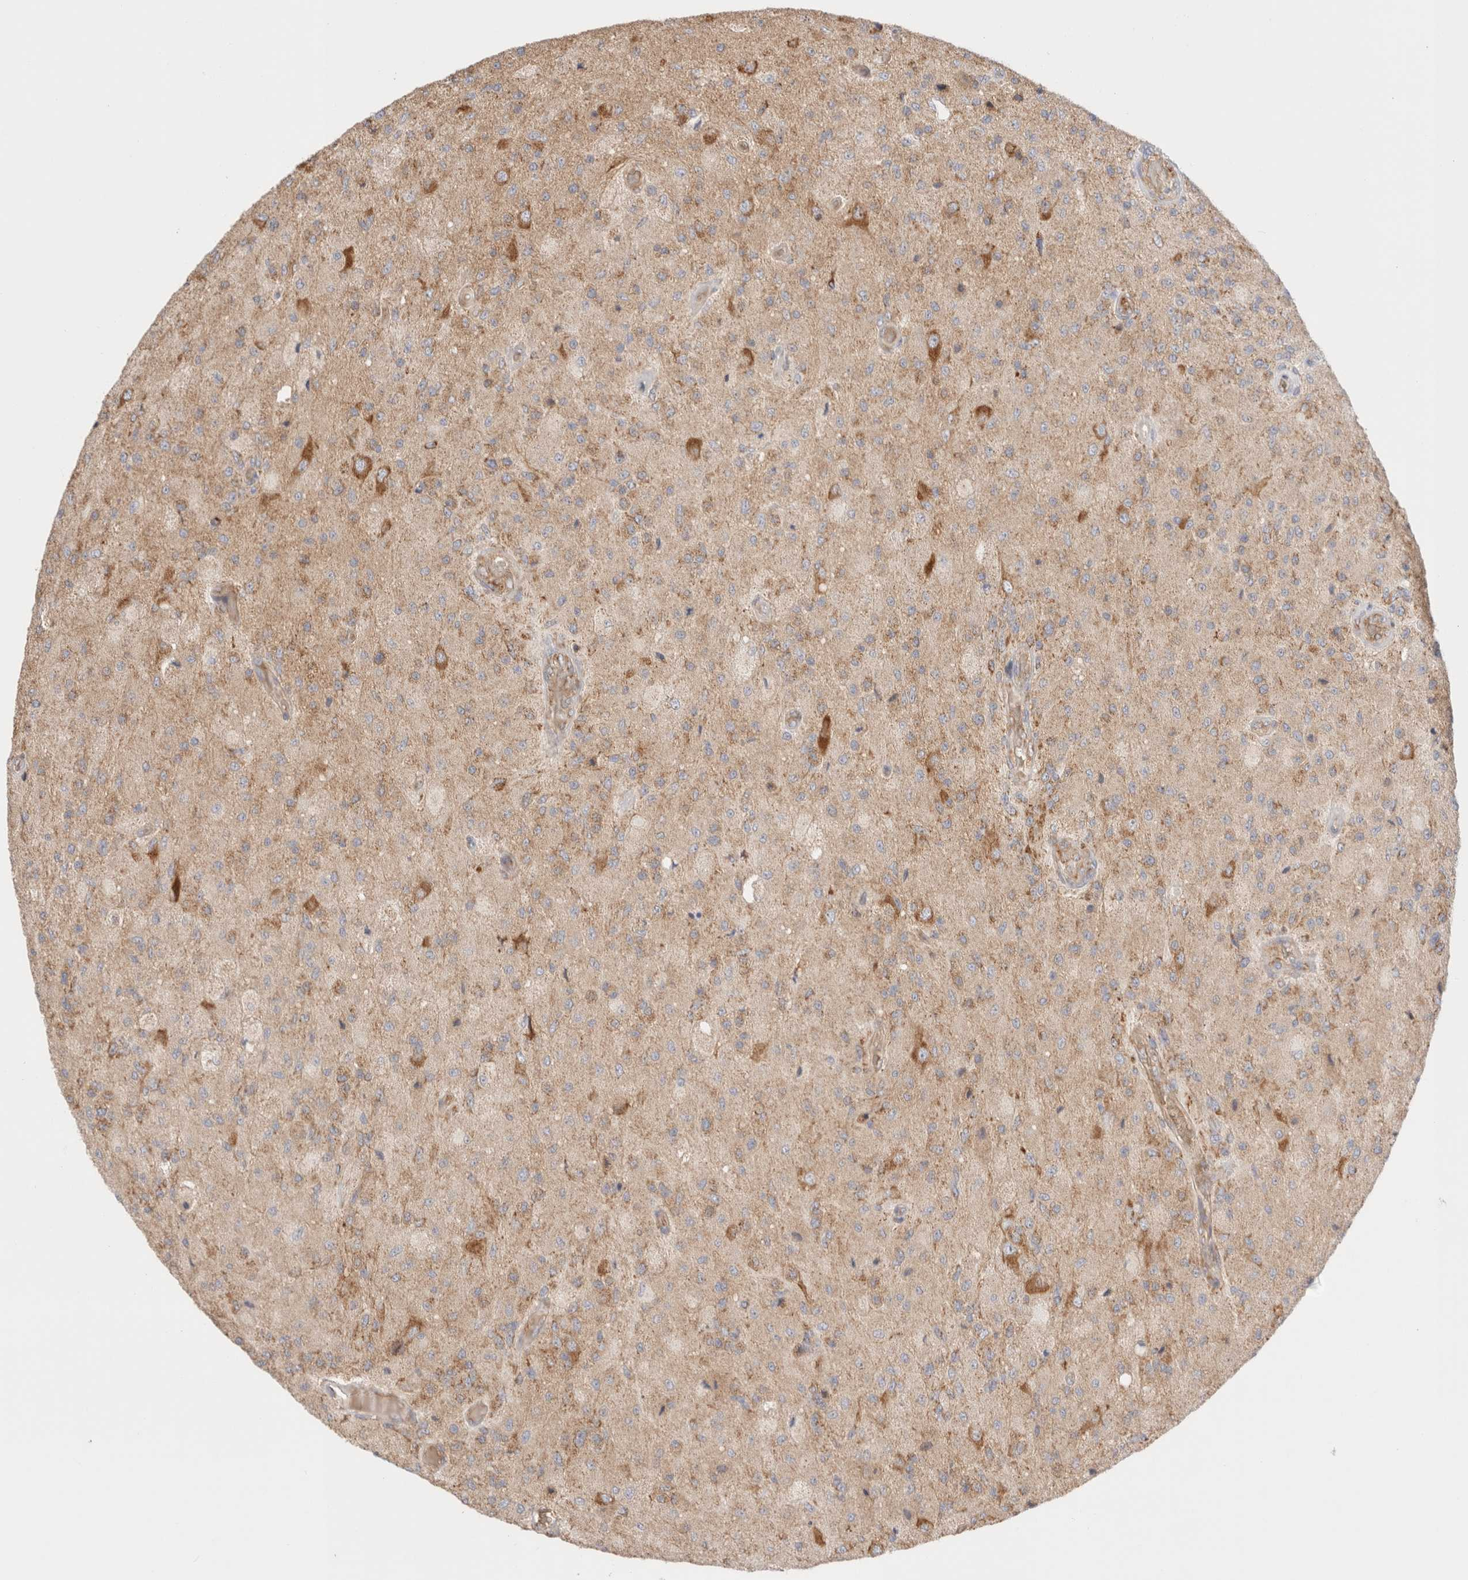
{"staining": {"intensity": "weak", "quantity": ">75%", "location": "cytoplasmic/membranous"}, "tissue": "glioma", "cell_type": "Tumor cells", "image_type": "cancer", "snomed": [{"axis": "morphology", "description": "Normal tissue, NOS"}, {"axis": "morphology", "description": "Glioma, malignant, High grade"}, {"axis": "topography", "description": "Cerebral cortex"}], "caption": "High-grade glioma (malignant) tissue shows weak cytoplasmic/membranous staining in approximately >75% of tumor cells", "gene": "UTS2B", "patient": {"sex": "male", "age": 77}}